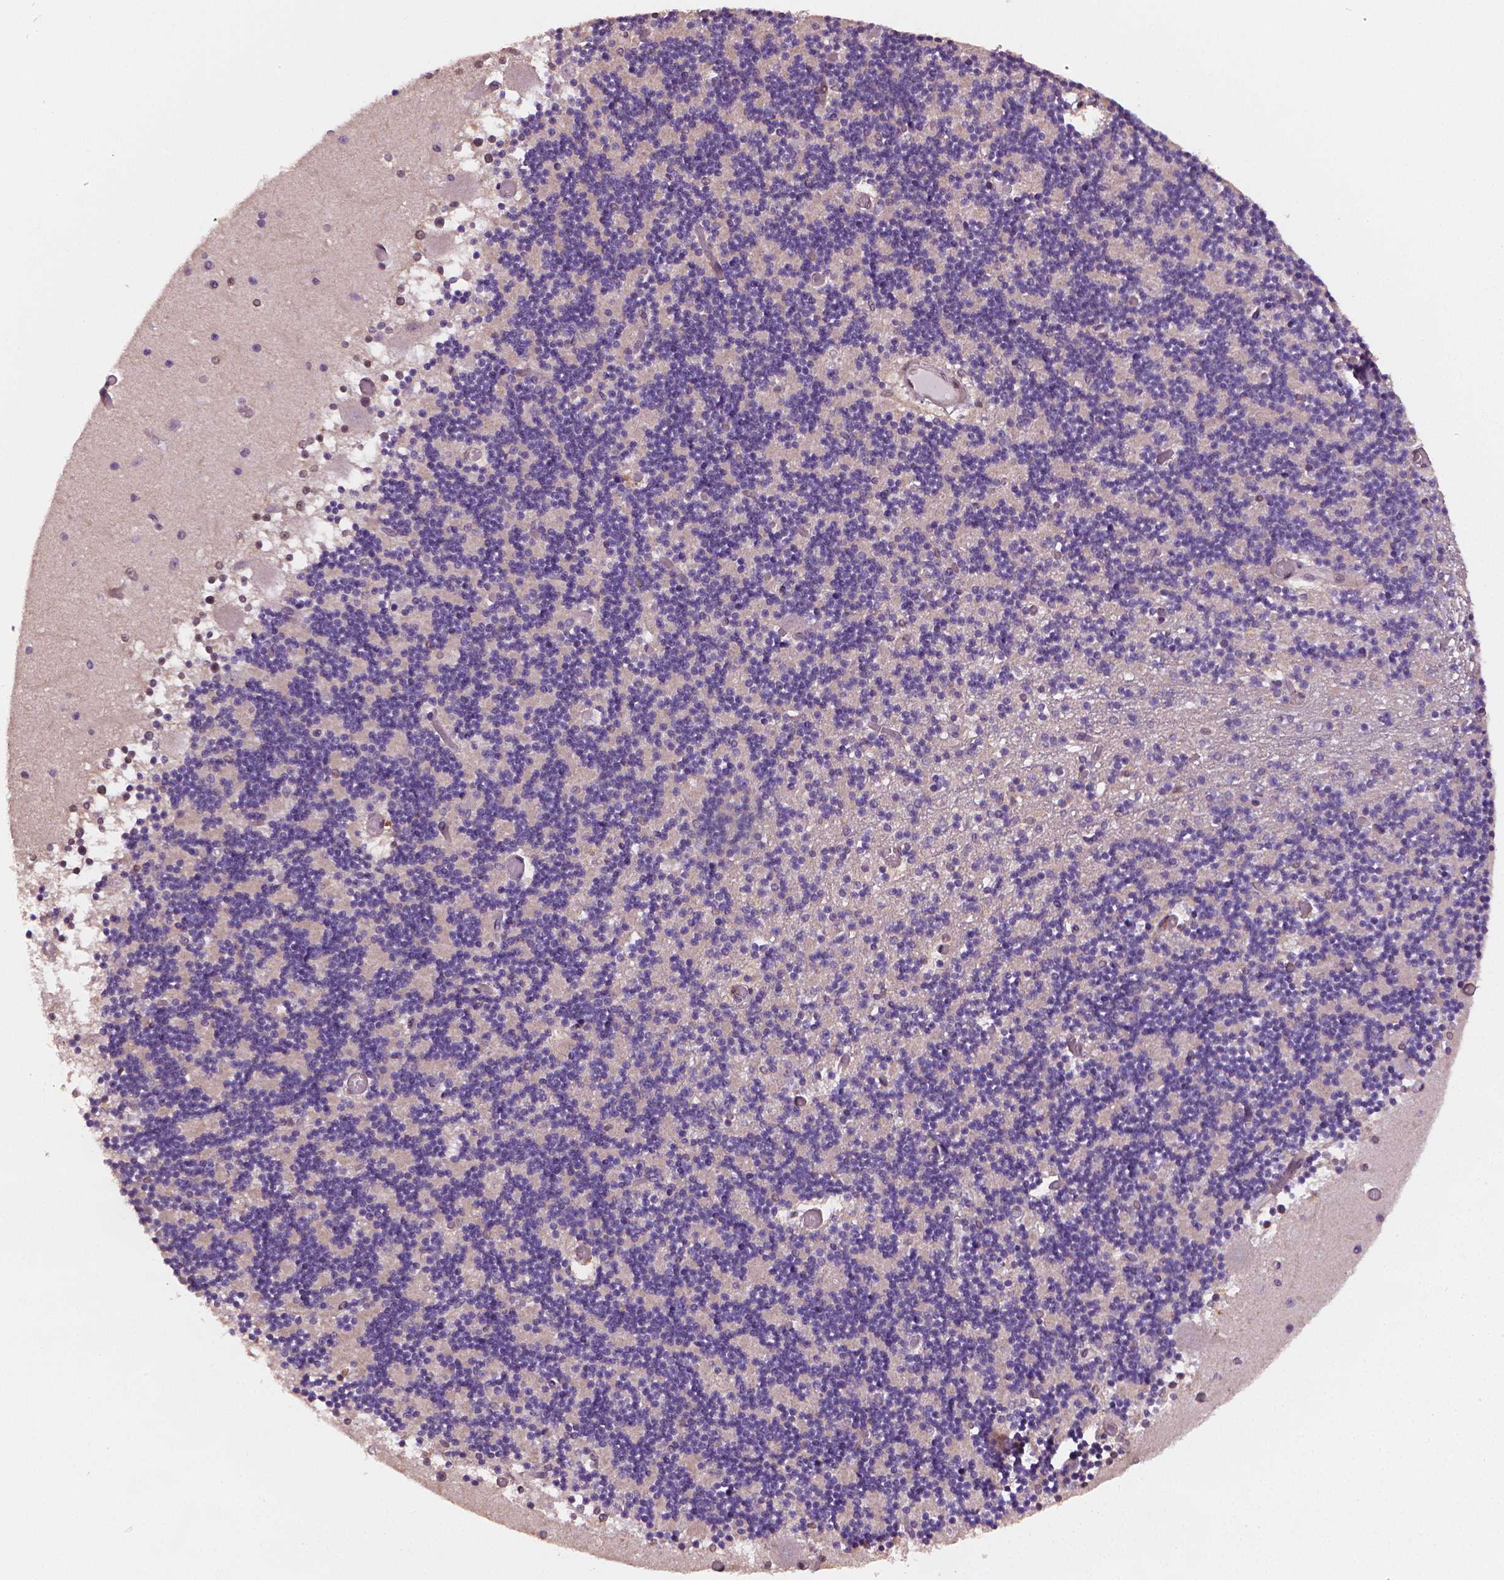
{"staining": {"intensity": "negative", "quantity": "none", "location": "none"}, "tissue": "cerebellum", "cell_type": "Cells in granular layer", "image_type": "normal", "snomed": [{"axis": "morphology", "description": "Normal tissue, NOS"}, {"axis": "topography", "description": "Cerebellum"}], "caption": "Immunohistochemical staining of unremarkable human cerebellum exhibits no significant positivity in cells in granular layer.", "gene": "STAT3", "patient": {"sex": "female", "age": 28}}